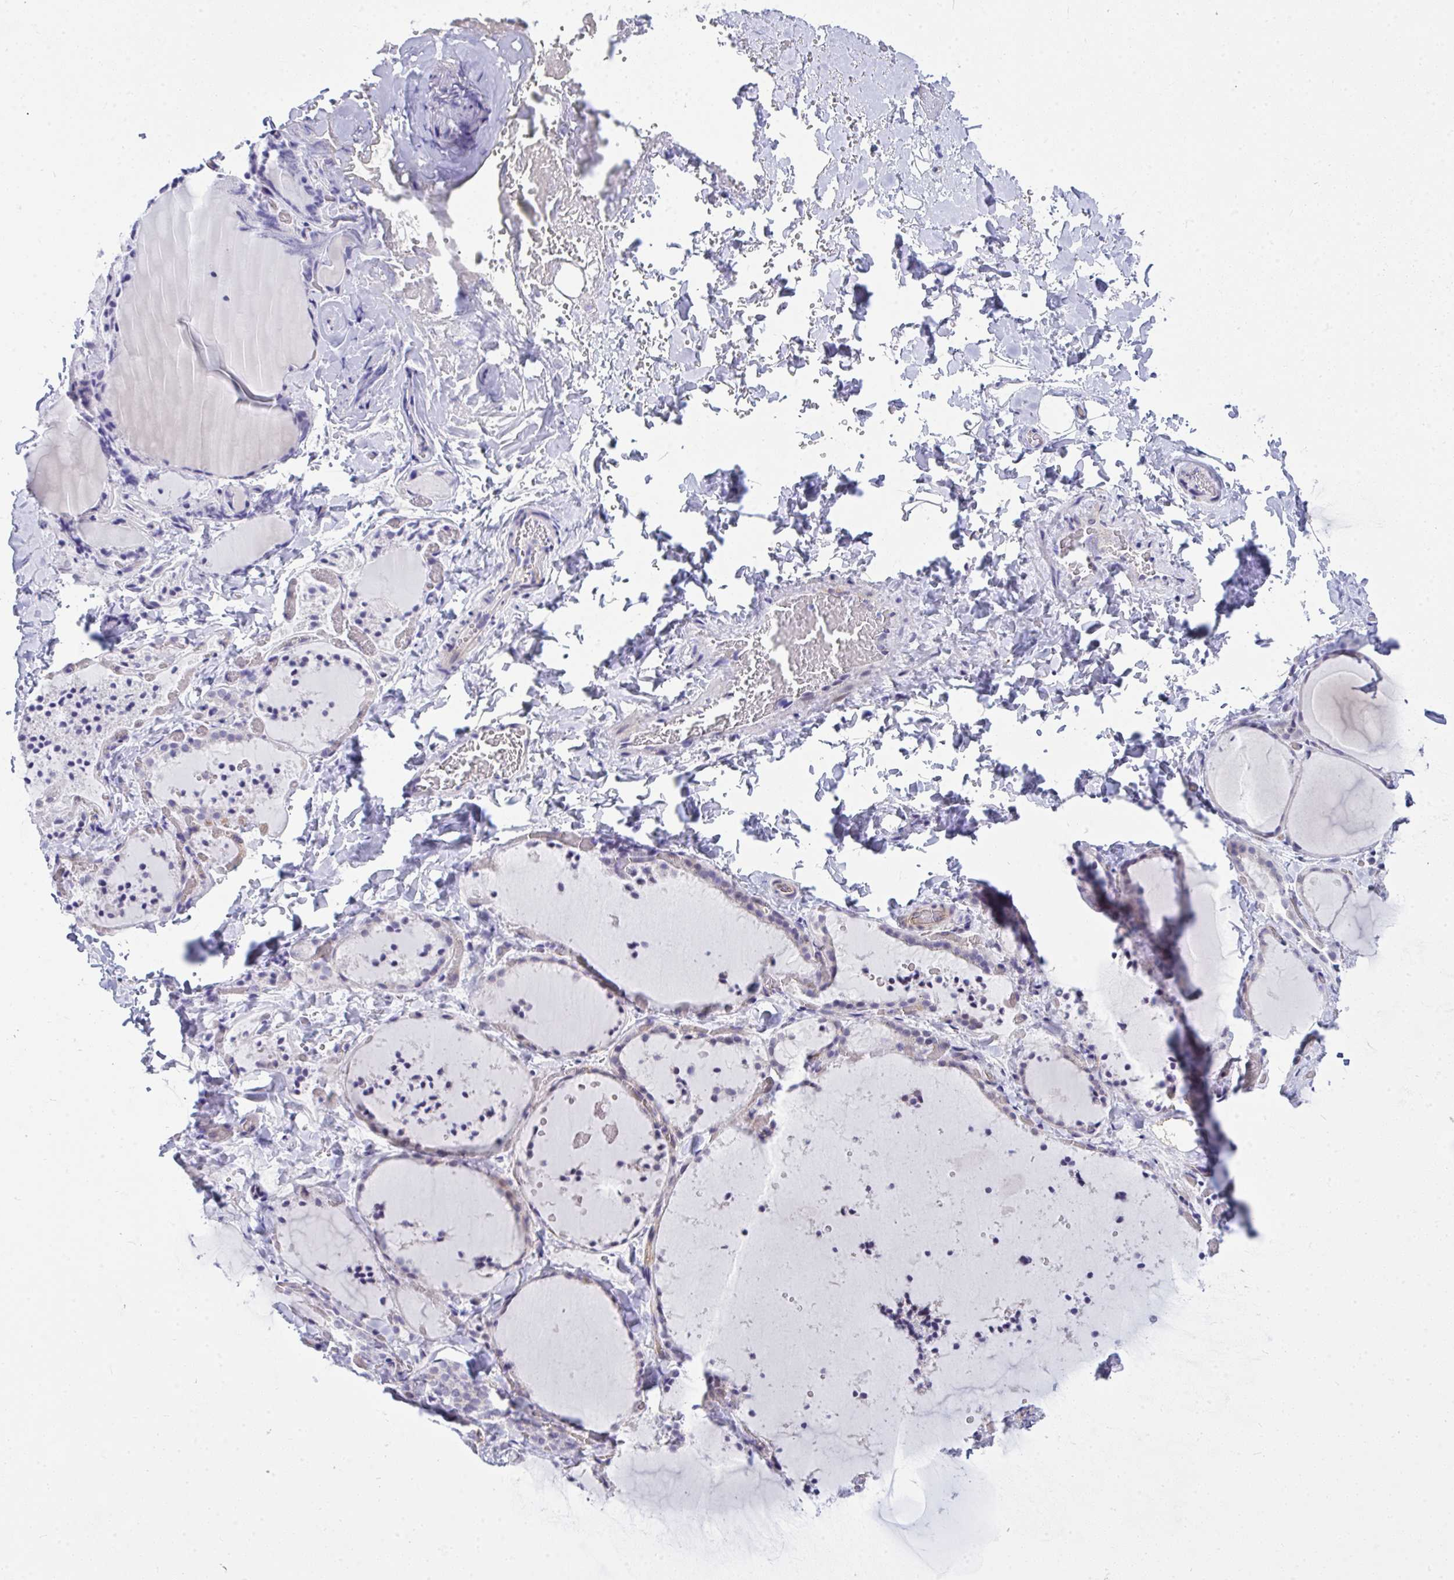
{"staining": {"intensity": "negative", "quantity": "none", "location": "none"}, "tissue": "thyroid gland", "cell_type": "Glandular cells", "image_type": "normal", "snomed": [{"axis": "morphology", "description": "Normal tissue, NOS"}, {"axis": "topography", "description": "Thyroid gland"}], "caption": "Thyroid gland was stained to show a protein in brown. There is no significant expression in glandular cells. (Immunohistochemistry, brightfield microscopy, high magnification).", "gene": "NFXL1", "patient": {"sex": "female", "age": 22}}